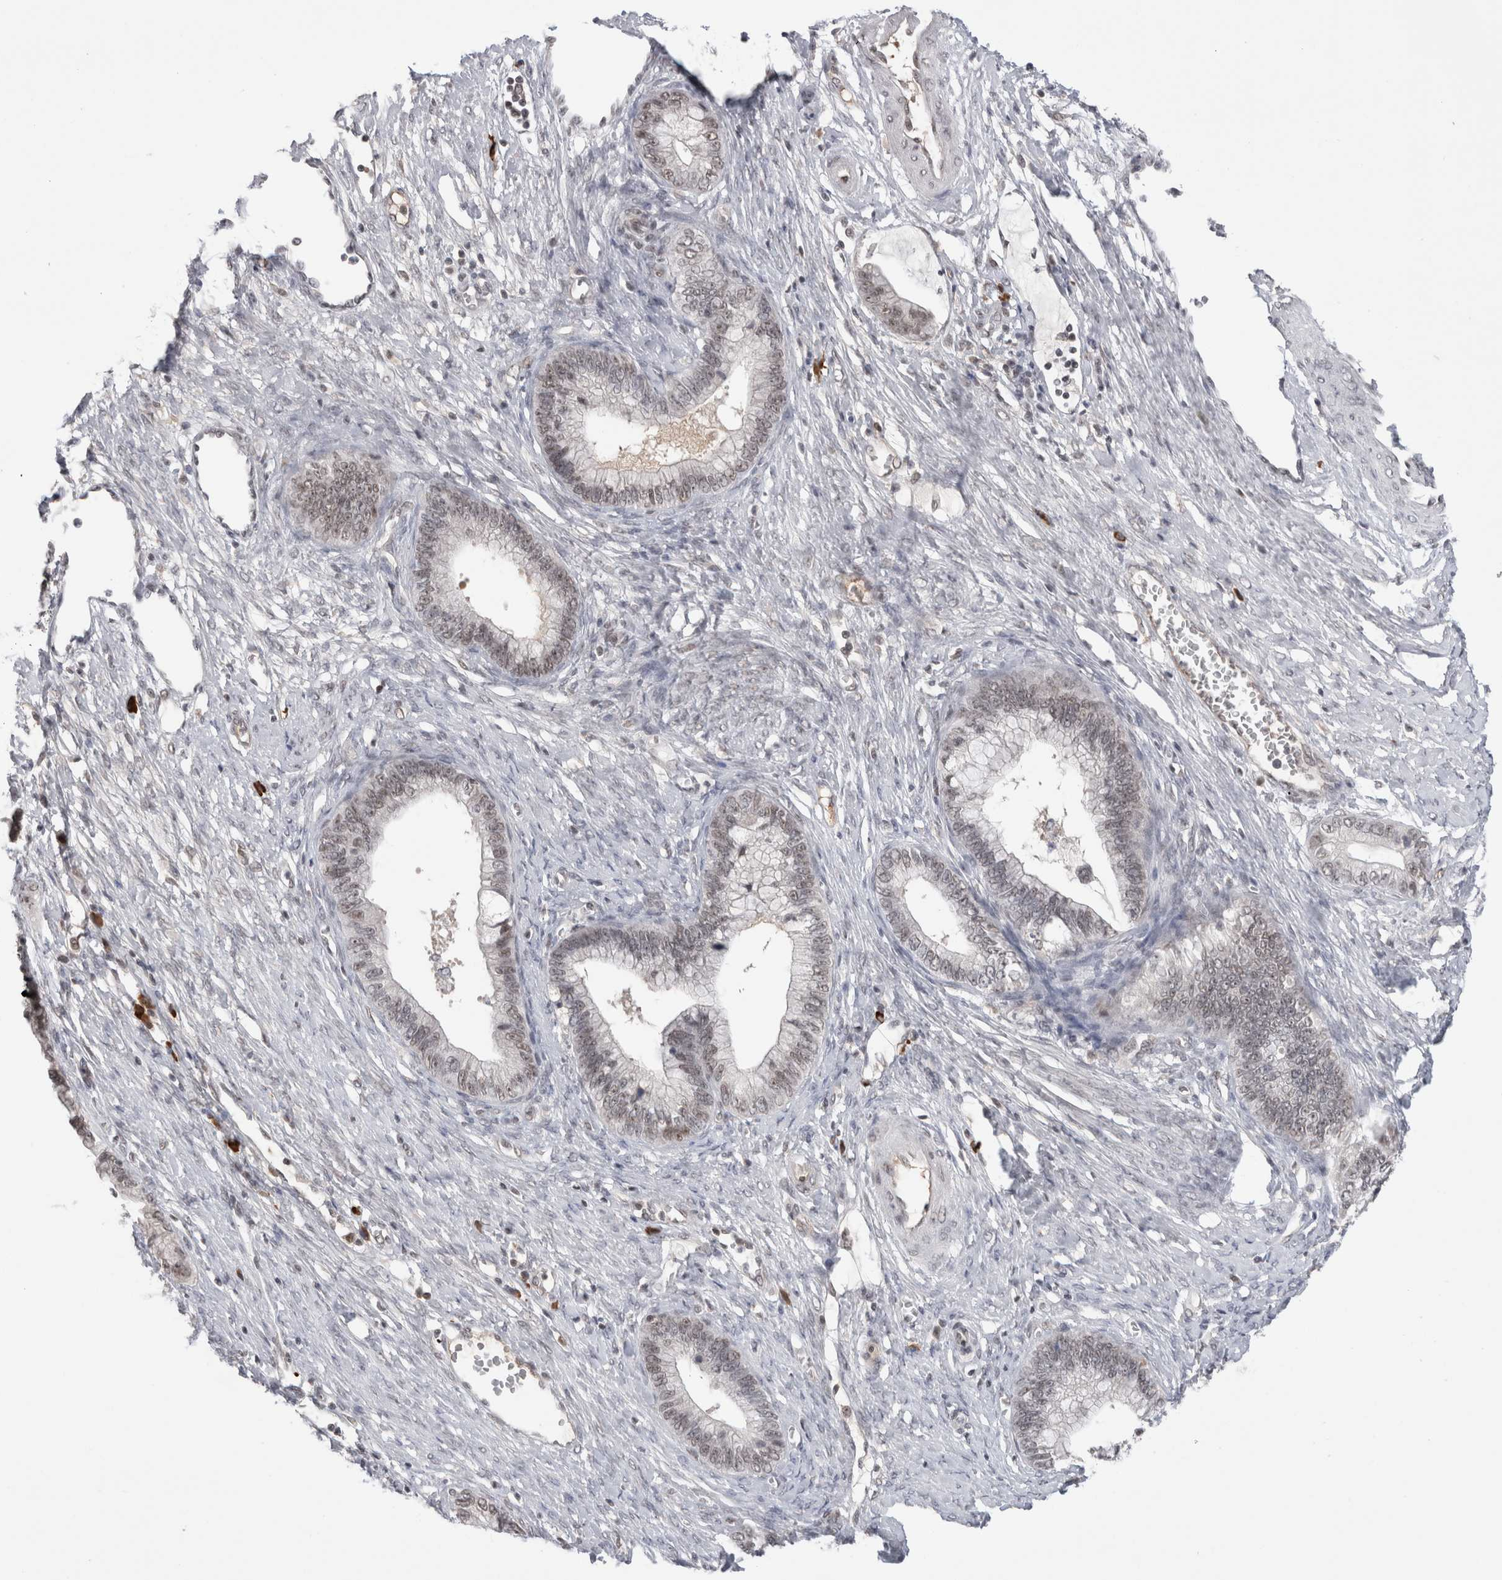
{"staining": {"intensity": "weak", "quantity": "25%-75%", "location": "nuclear"}, "tissue": "cervical cancer", "cell_type": "Tumor cells", "image_type": "cancer", "snomed": [{"axis": "morphology", "description": "Adenocarcinoma, NOS"}, {"axis": "topography", "description": "Cervix"}], "caption": "Cervical cancer stained with a brown dye shows weak nuclear positive staining in approximately 25%-75% of tumor cells.", "gene": "ZNF24", "patient": {"sex": "female", "age": 44}}